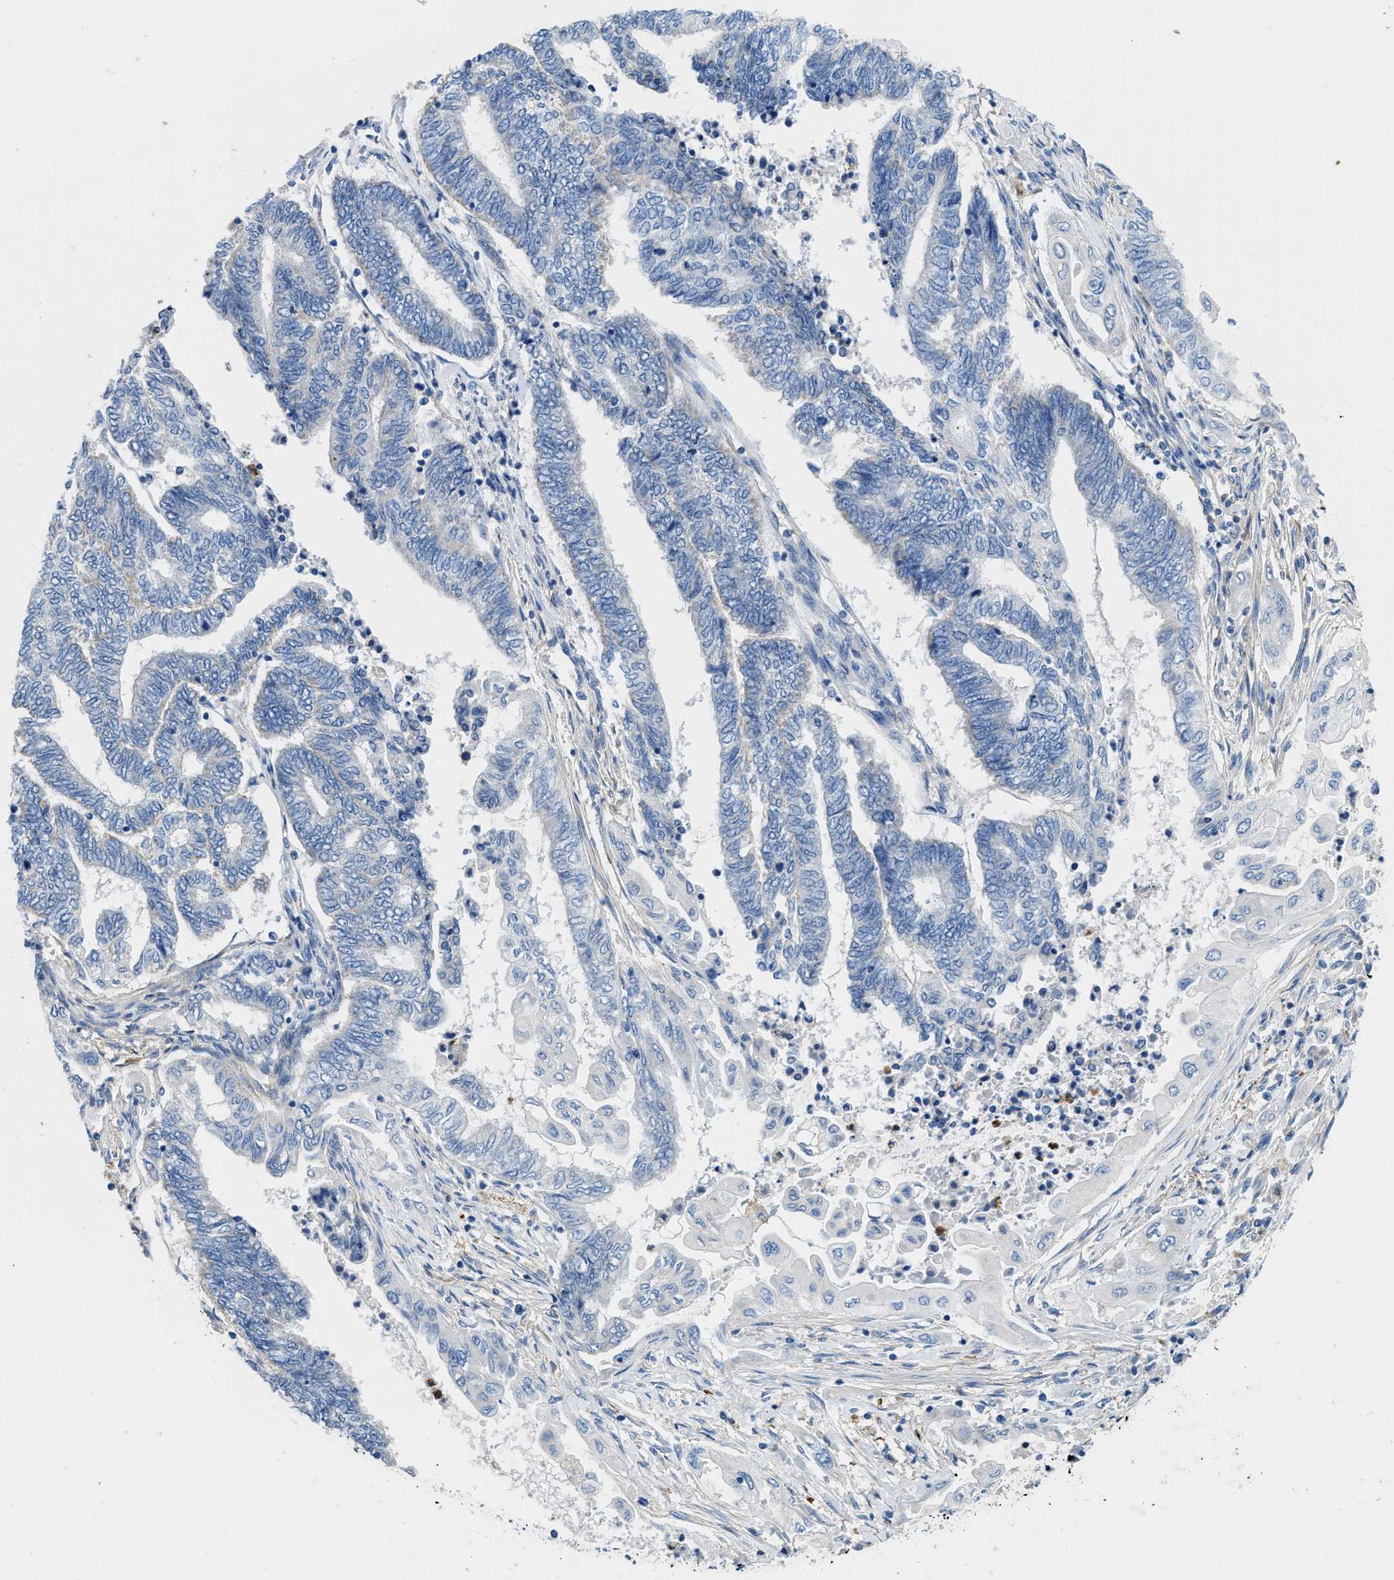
{"staining": {"intensity": "negative", "quantity": "none", "location": "none"}, "tissue": "endometrial cancer", "cell_type": "Tumor cells", "image_type": "cancer", "snomed": [{"axis": "morphology", "description": "Adenocarcinoma, NOS"}, {"axis": "topography", "description": "Uterus"}, {"axis": "topography", "description": "Endometrium"}], "caption": "The micrograph shows no significant expression in tumor cells of adenocarcinoma (endometrial). Brightfield microscopy of IHC stained with DAB (brown) and hematoxylin (blue), captured at high magnification.", "gene": "NEB", "patient": {"sex": "female", "age": 70}}